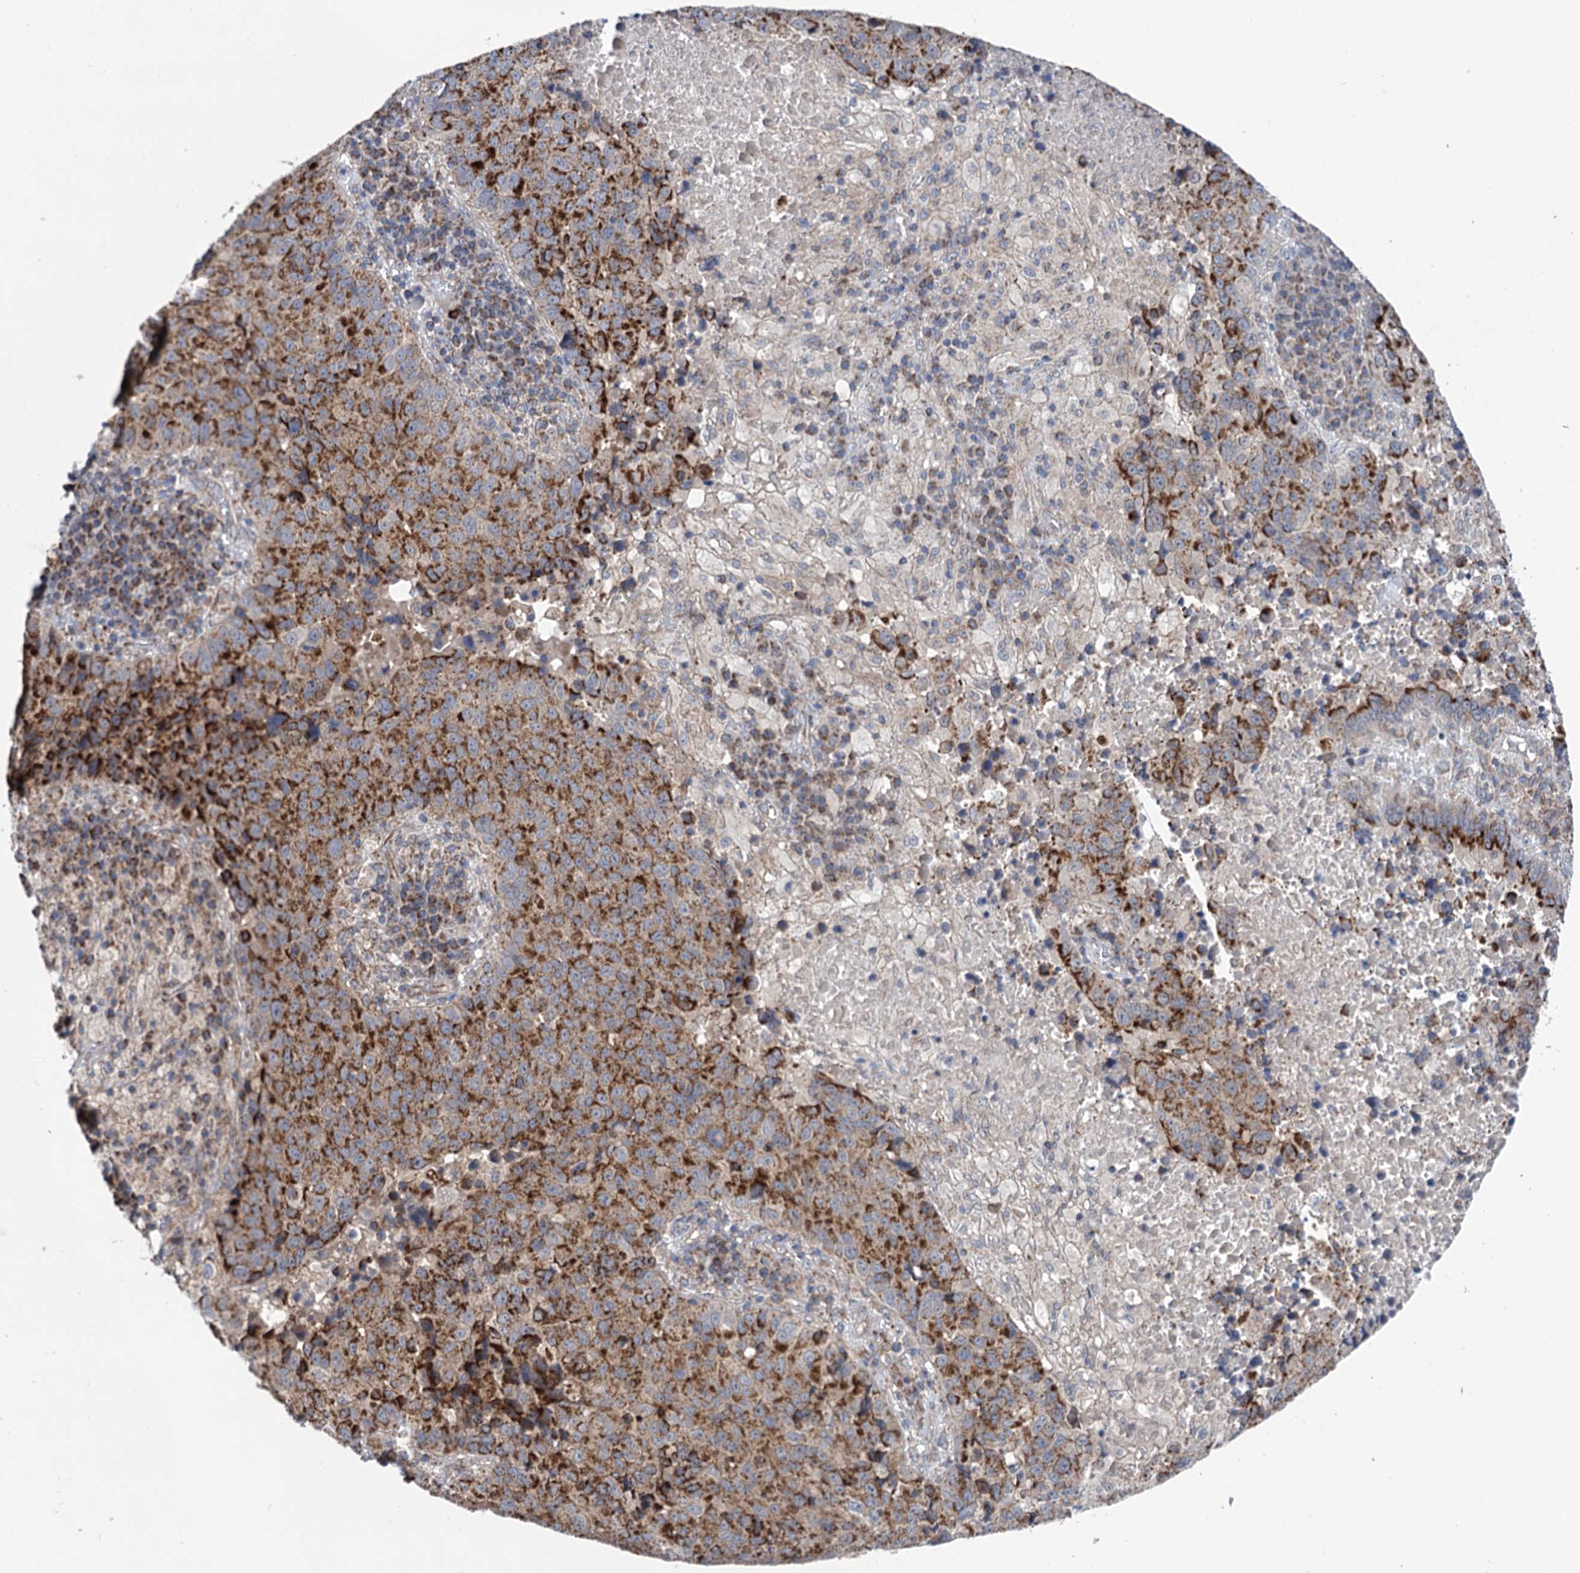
{"staining": {"intensity": "strong", "quantity": ">75%", "location": "cytoplasmic/membranous"}, "tissue": "lung cancer", "cell_type": "Tumor cells", "image_type": "cancer", "snomed": [{"axis": "morphology", "description": "Squamous cell carcinoma, NOS"}, {"axis": "topography", "description": "Lung"}], "caption": "Immunohistochemistry (DAB (3,3'-diaminobenzidine)) staining of lung cancer reveals strong cytoplasmic/membranous protein positivity in approximately >75% of tumor cells.", "gene": "SUCLA2", "patient": {"sex": "male", "age": 73}}